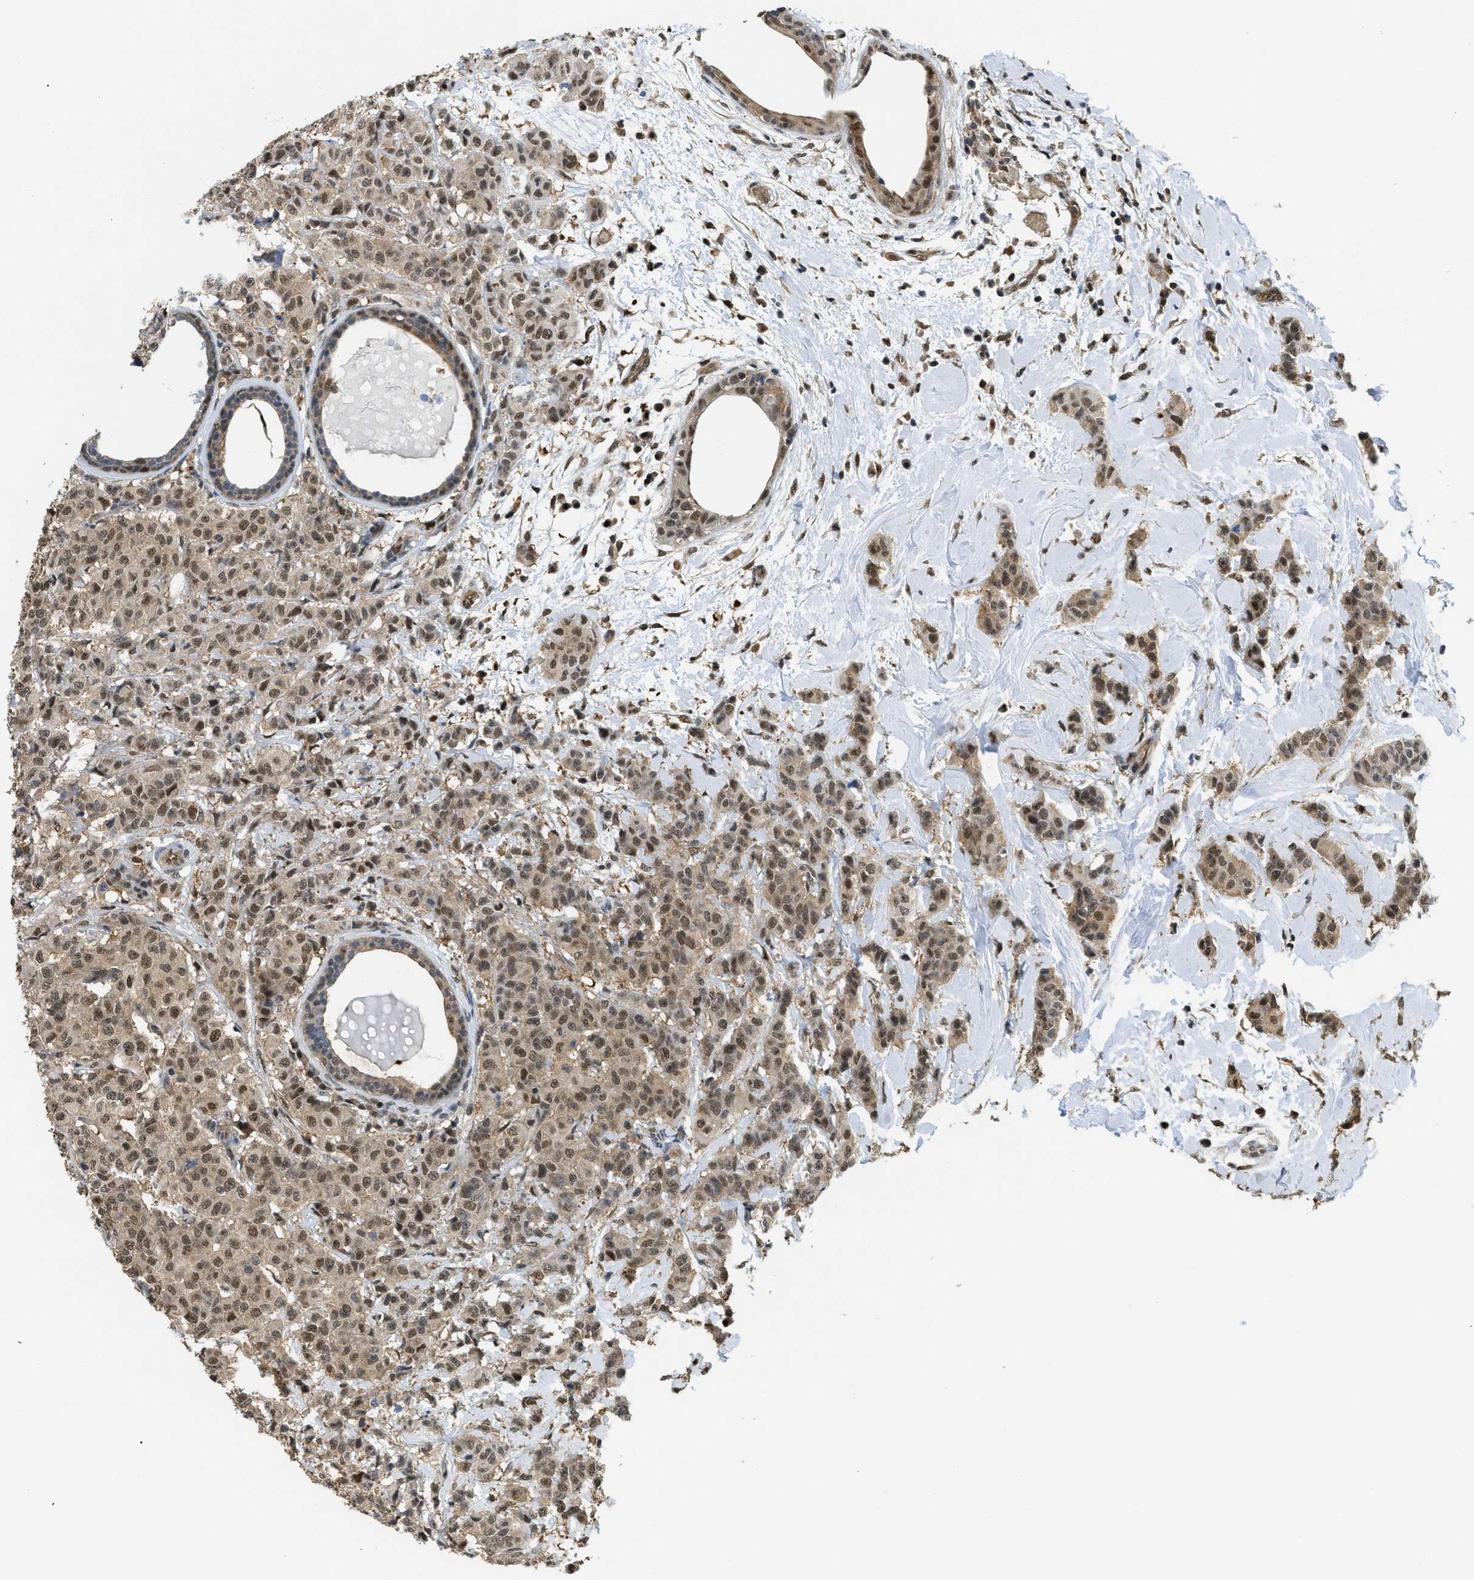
{"staining": {"intensity": "moderate", "quantity": ">75%", "location": "nuclear"}, "tissue": "breast cancer", "cell_type": "Tumor cells", "image_type": "cancer", "snomed": [{"axis": "morphology", "description": "Normal tissue, NOS"}, {"axis": "morphology", "description": "Duct carcinoma"}, {"axis": "topography", "description": "Breast"}], "caption": "A high-resolution histopathology image shows IHC staining of breast cancer (infiltrating ductal carcinoma), which reveals moderate nuclear staining in approximately >75% of tumor cells.", "gene": "PSMC5", "patient": {"sex": "female", "age": 40}}